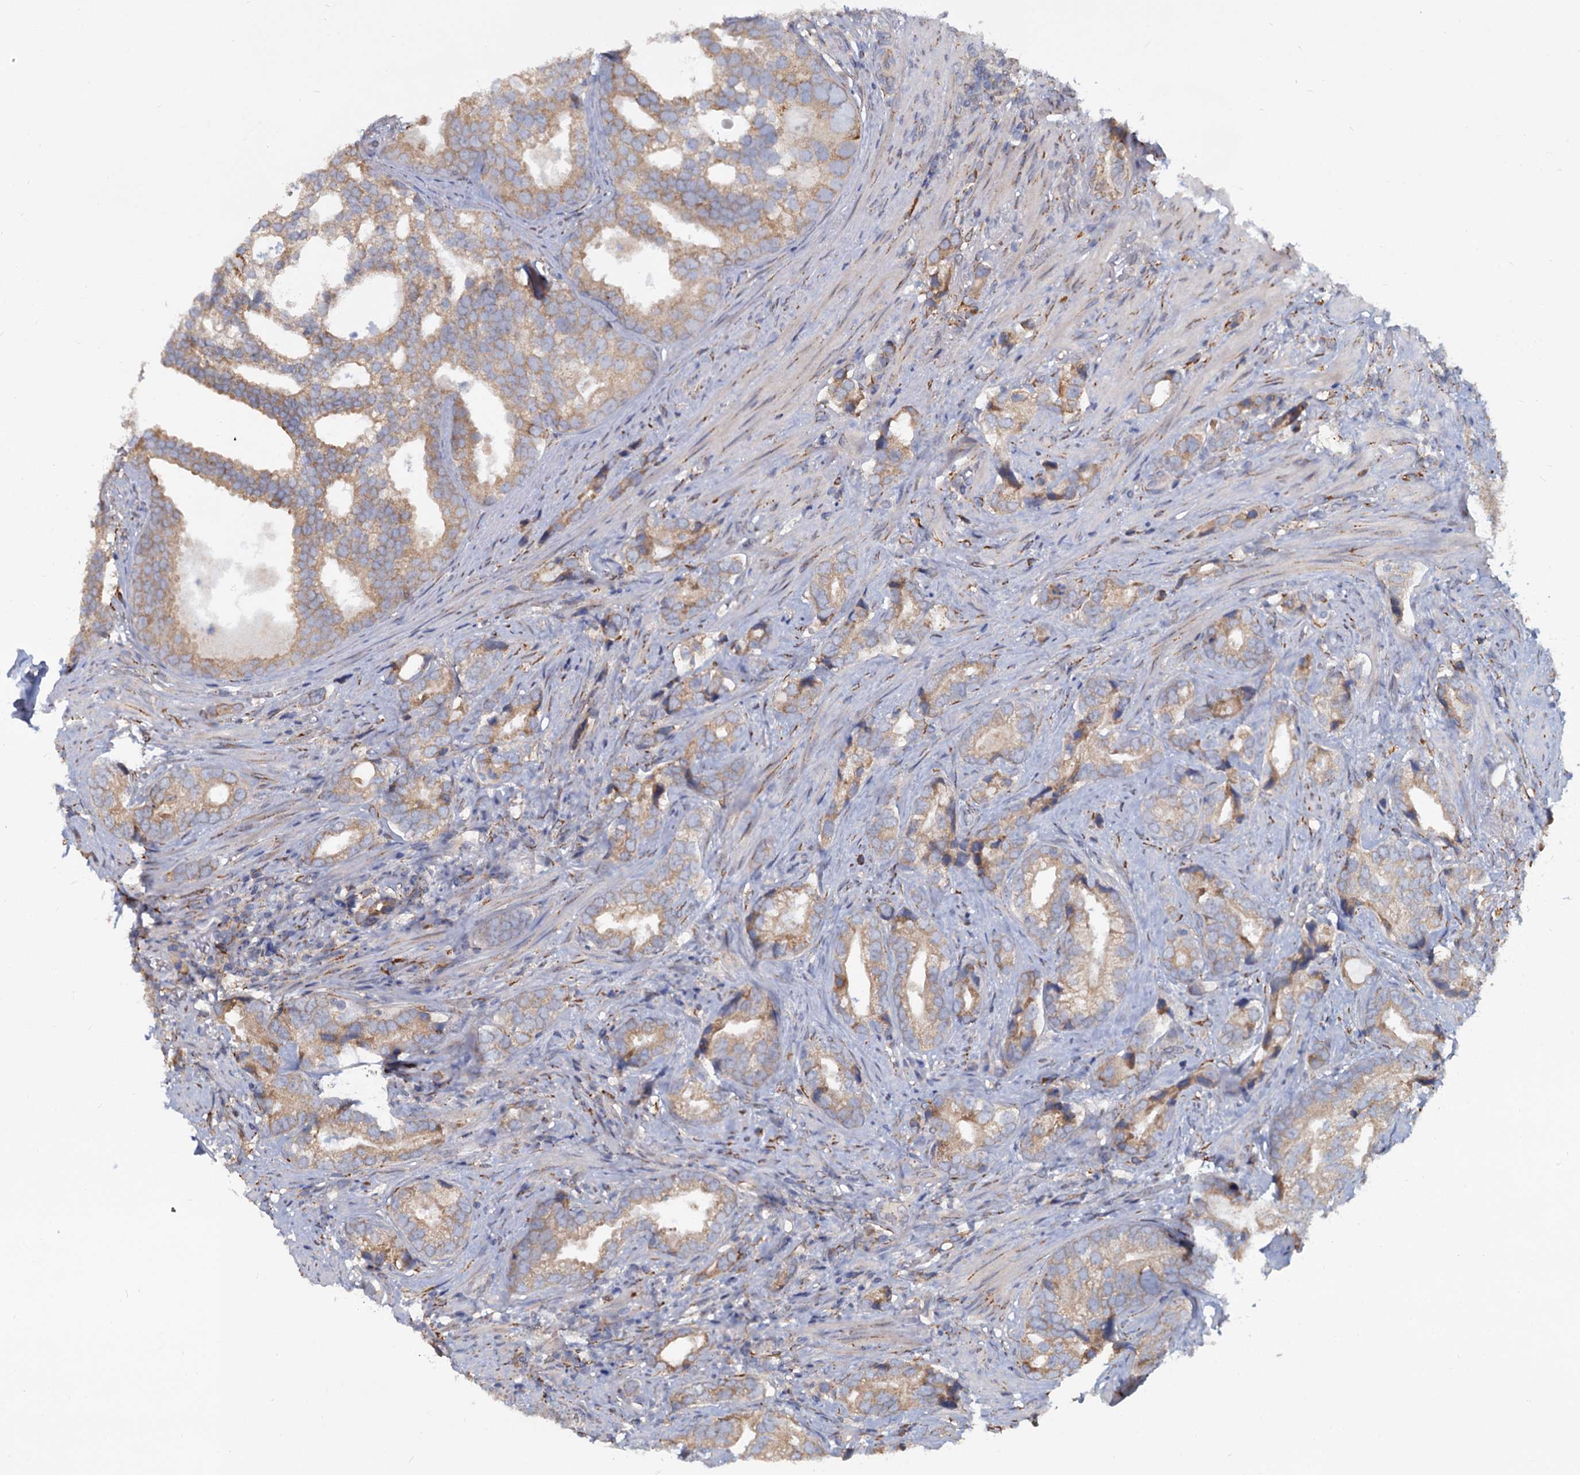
{"staining": {"intensity": "moderate", "quantity": "25%-75%", "location": "cytoplasmic/membranous"}, "tissue": "prostate cancer", "cell_type": "Tumor cells", "image_type": "cancer", "snomed": [{"axis": "morphology", "description": "Adenocarcinoma, High grade"}, {"axis": "topography", "description": "Prostate"}], "caption": "IHC histopathology image of prostate cancer stained for a protein (brown), which shows medium levels of moderate cytoplasmic/membranous expression in approximately 25%-75% of tumor cells.", "gene": "LRRC51", "patient": {"sex": "male", "age": 75}}